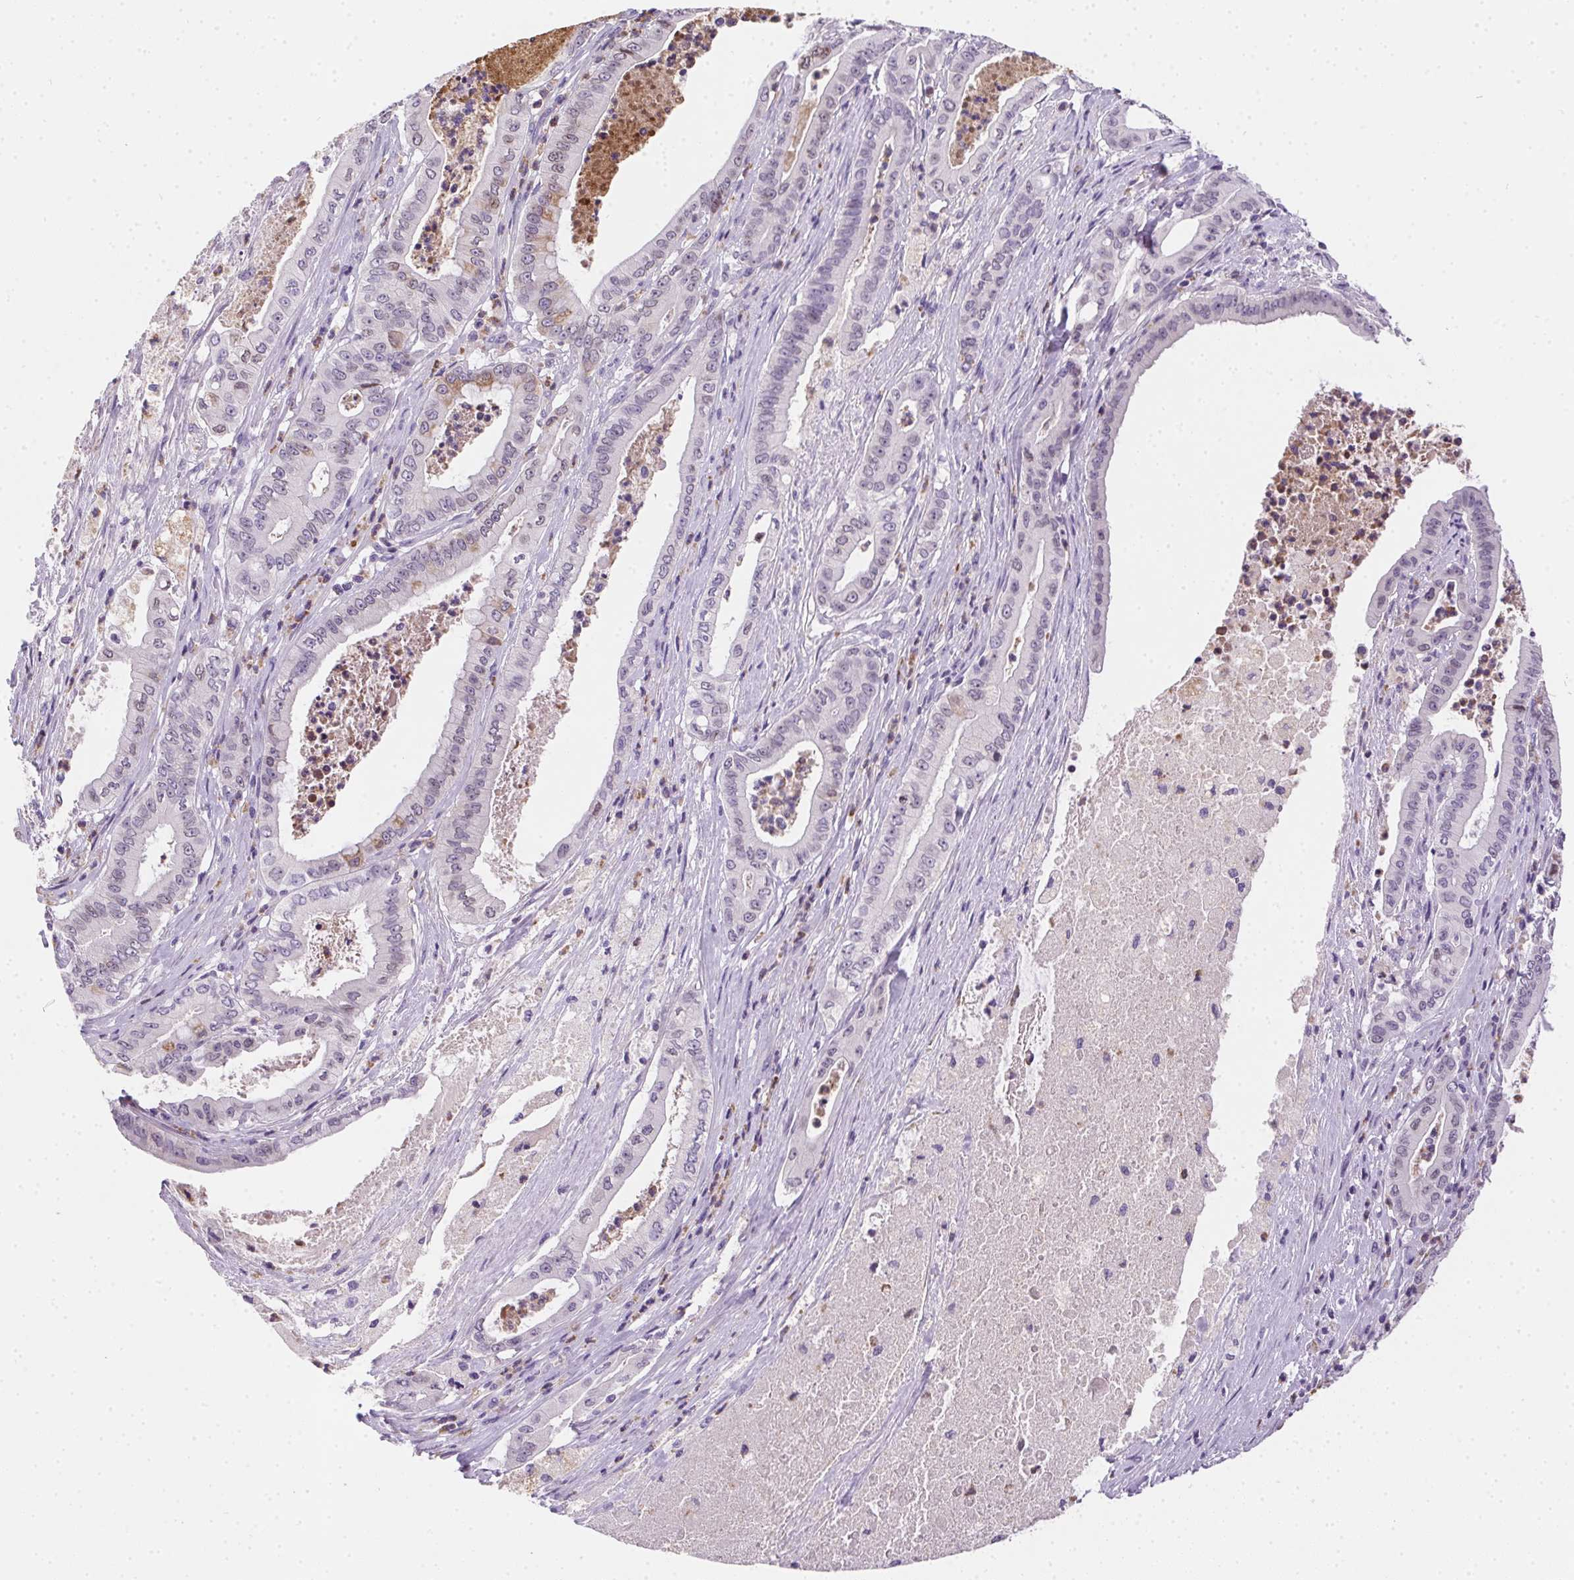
{"staining": {"intensity": "moderate", "quantity": "25%-75%", "location": "cytoplasmic/membranous,nuclear"}, "tissue": "pancreatic cancer", "cell_type": "Tumor cells", "image_type": "cancer", "snomed": [{"axis": "morphology", "description": "Adenocarcinoma, NOS"}, {"axis": "topography", "description": "Pancreas"}], "caption": "Immunohistochemistry (IHC) (DAB) staining of human adenocarcinoma (pancreatic) reveals moderate cytoplasmic/membranous and nuclear protein staining in approximately 25%-75% of tumor cells. Ihc stains the protein of interest in brown and the nuclei are stained blue.", "gene": "SSTR4", "patient": {"sex": "male", "age": 71}}